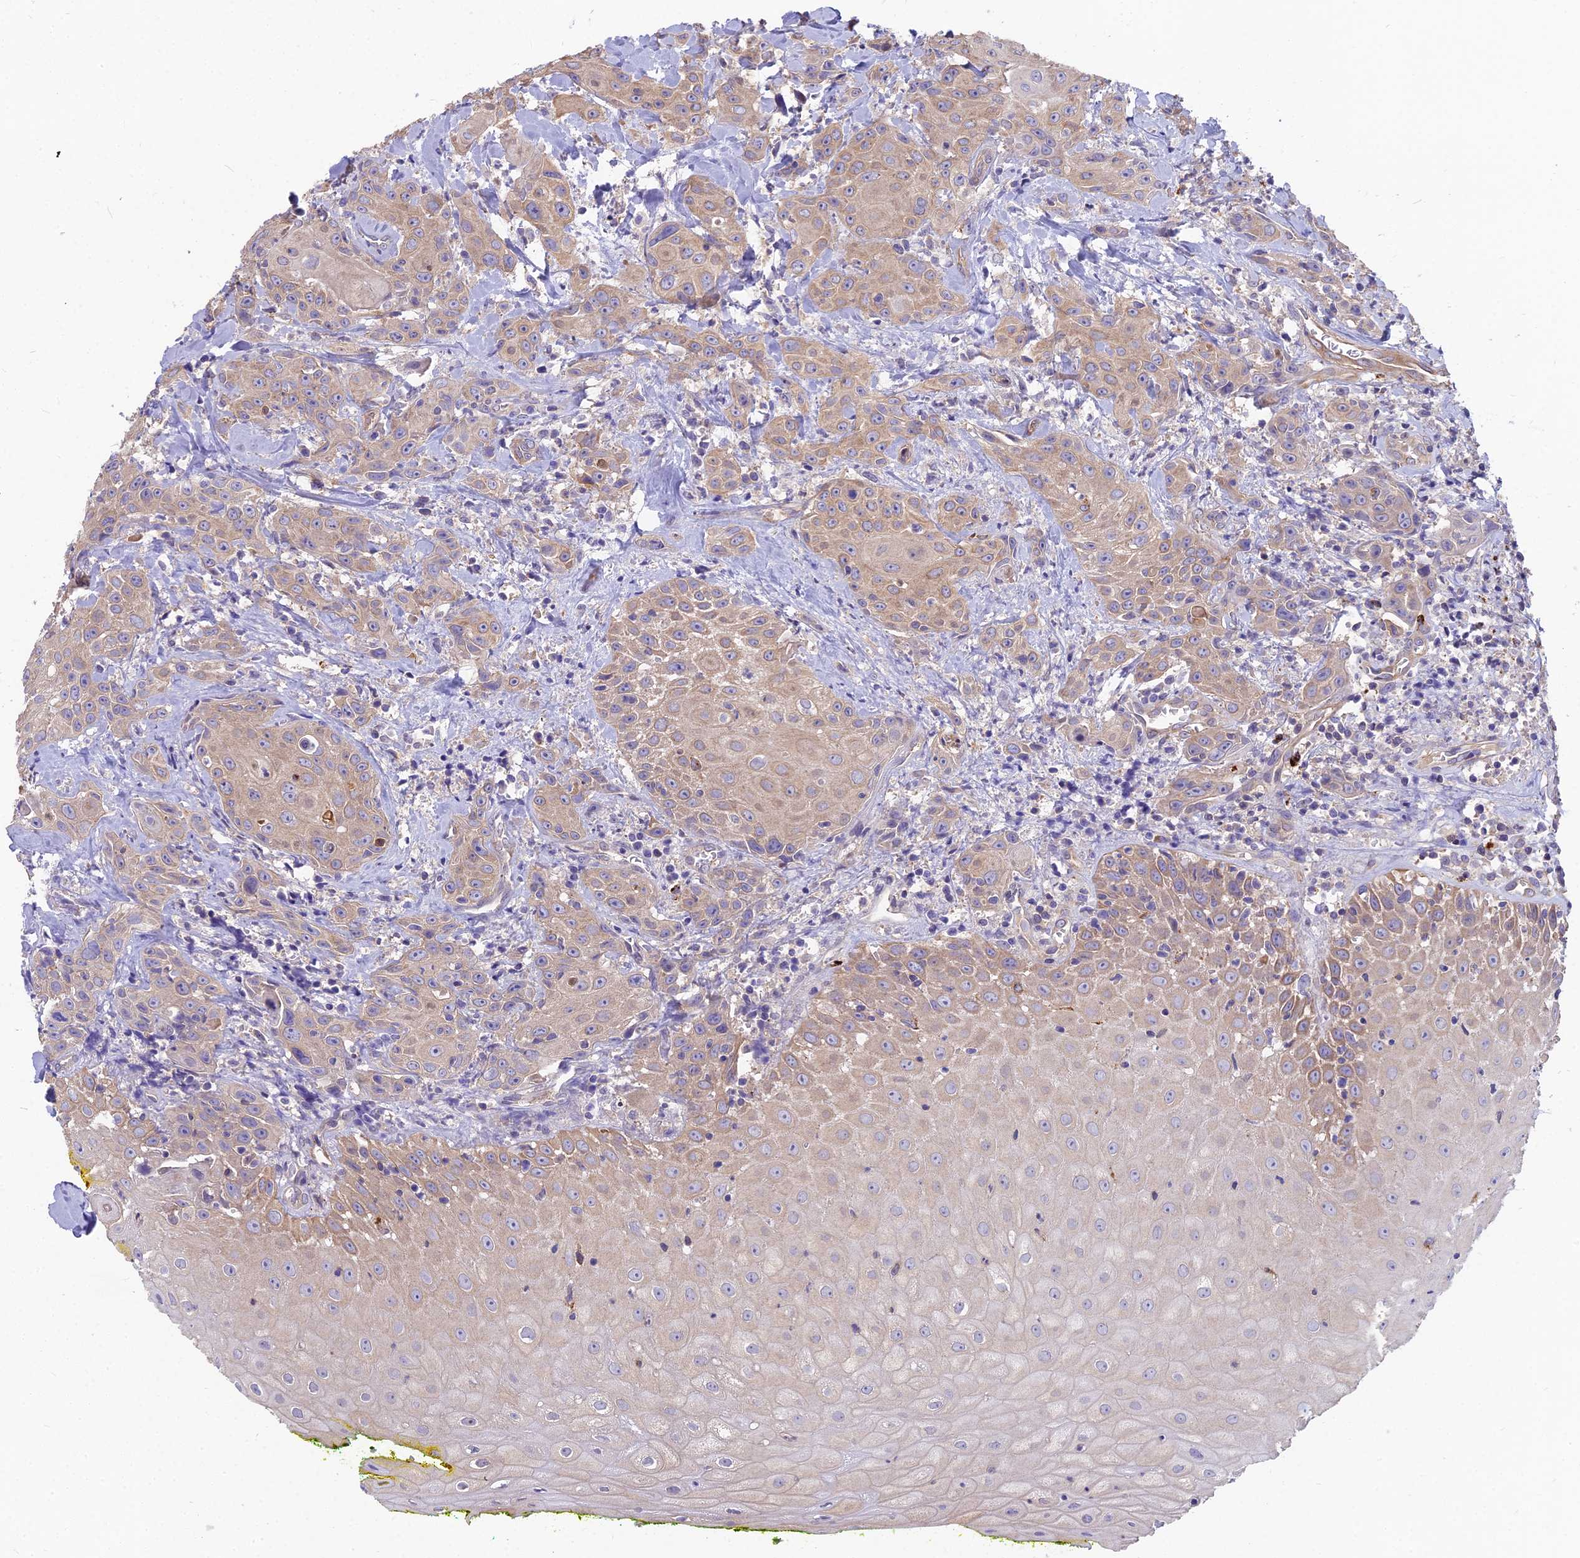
{"staining": {"intensity": "weak", "quantity": ">75%", "location": "cytoplasmic/membranous"}, "tissue": "head and neck cancer", "cell_type": "Tumor cells", "image_type": "cancer", "snomed": [{"axis": "morphology", "description": "Squamous cell carcinoma, NOS"}, {"axis": "topography", "description": "Oral tissue"}, {"axis": "topography", "description": "Head-Neck"}], "caption": "This is an image of IHC staining of squamous cell carcinoma (head and neck), which shows weak staining in the cytoplasmic/membranous of tumor cells.", "gene": "HLA-DOA", "patient": {"sex": "female", "age": 82}}